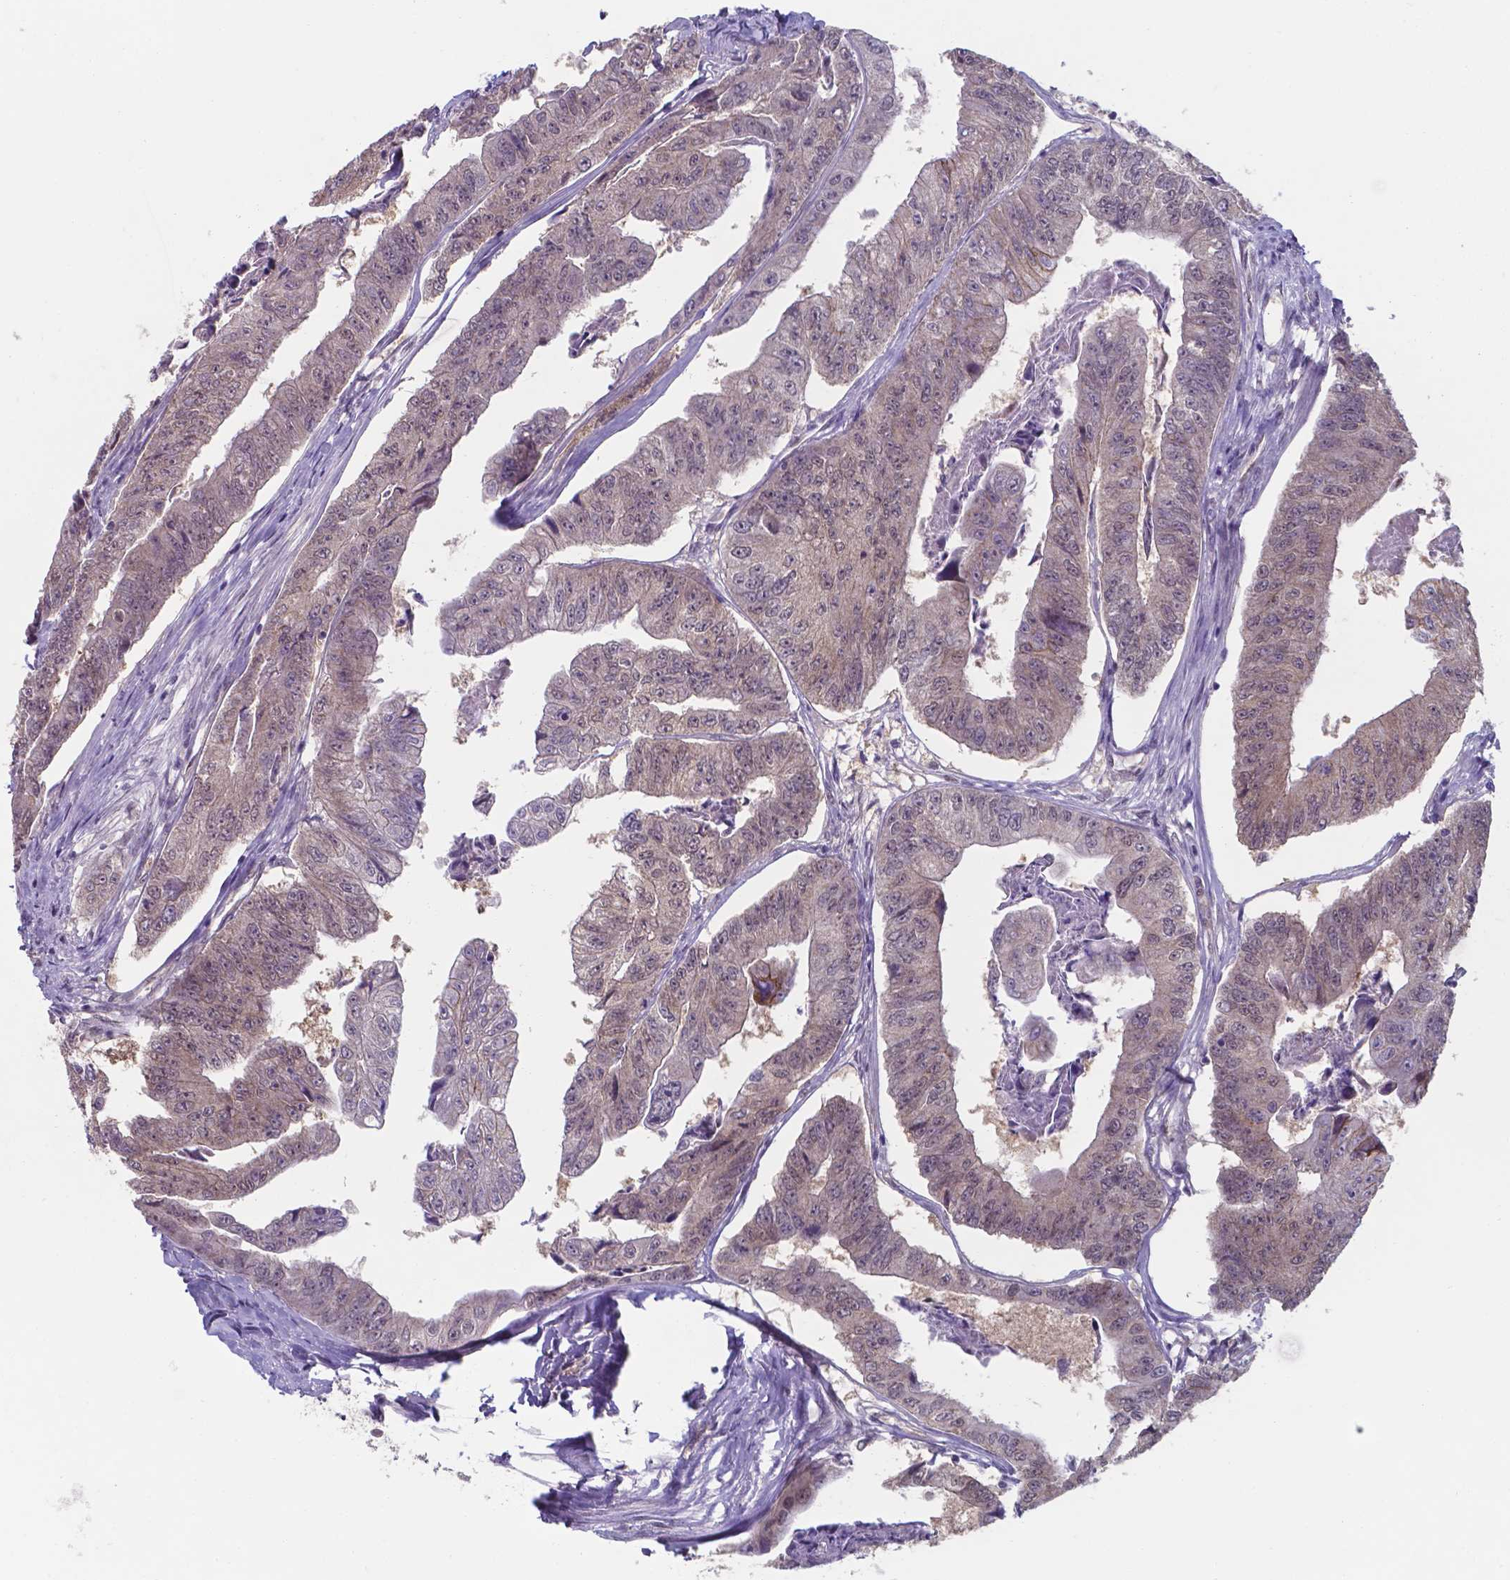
{"staining": {"intensity": "weak", "quantity": "25%-75%", "location": "cytoplasmic/membranous"}, "tissue": "colorectal cancer", "cell_type": "Tumor cells", "image_type": "cancer", "snomed": [{"axis": "morphology", "description": "Adenocarcinoma, NOS"}, {"axis": "topography", "description": "Colon"}], "caption": "Brown immunohistochemical staining in human colorectal cancer shows weak cytoplasmic/membranous expression in about 25%-75% of tumor cells.", "gene": "UBE2E2", "patient": {"sex": "female", "age": 67}}